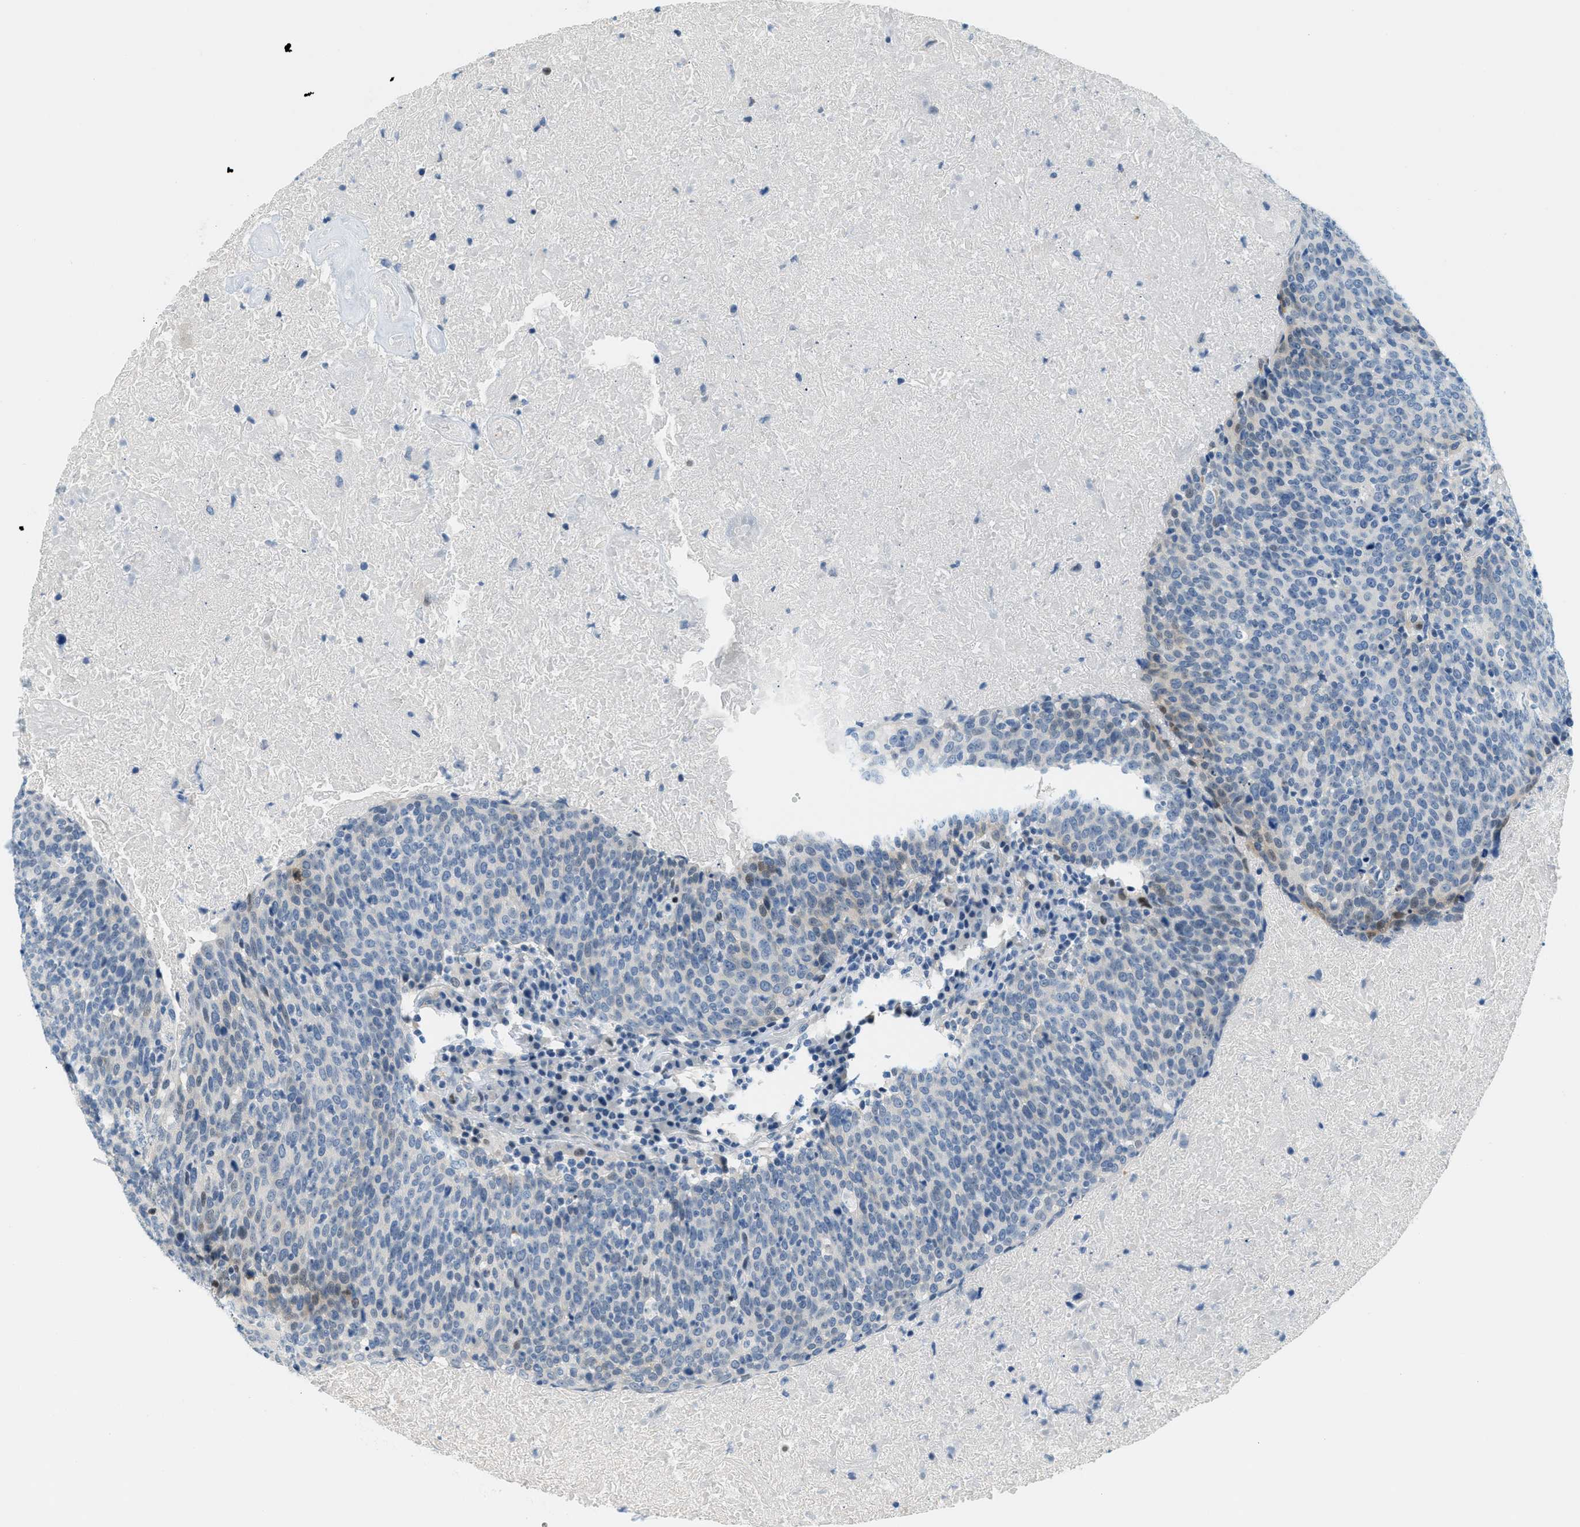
{"staining": {"intensity": "weak", "quantity": "<25%", "location": "cytoplasmic/membranous,nuclear"}, "tissue": "head and neck cancer", "cell_type": "Tumor cells", "image_type": "cancer", "snomed": [{"axis": "morphology", "description": "Squamous cell carcinoma, NOS"}, {"axis": "morphology", "description": "Squamous cell carcinoma, metastatic, NOS"}, {"axis": "topography", "description": "Lymph node"}, {"axis": "topography", "description": "Head-Neck"}], "caption": "Image shows no significant protein positivity in tumor cells of metastatic squamous cell carcinoma (head and neck).", "gene": "CYP4X1", "patient": {"sex": "male", "age": 62}}